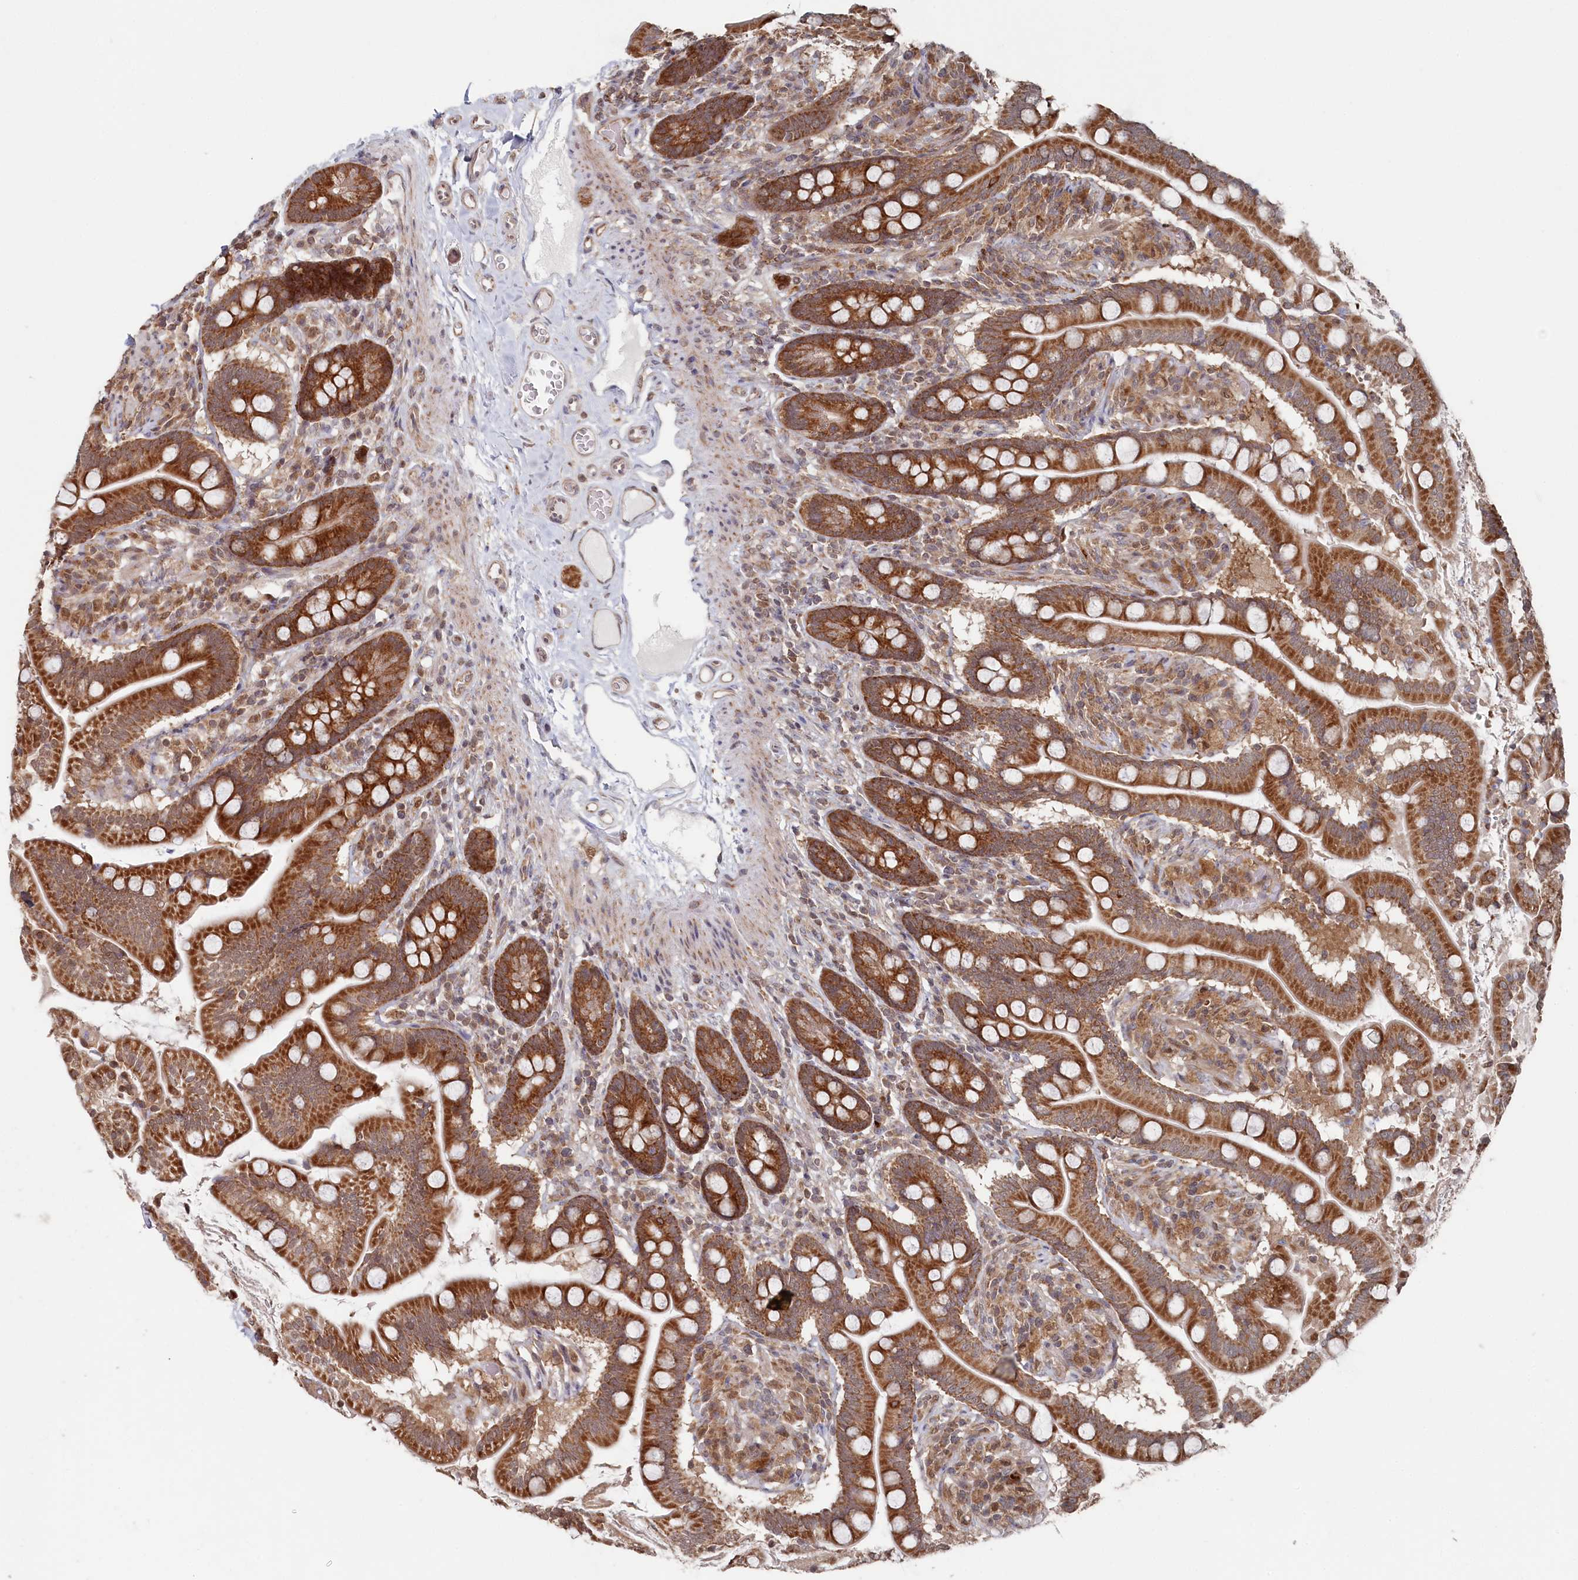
{"staining": {"intensity": "strong", "quantity": ">75%", "location": "cytoplasmic/membranous"}, "tissue": "small intestine", "cell_type": "Glandular cells", "image_type": "normal", "snomed": [{"axis": "morphology", "description": "Normal tissue, NOS"}, {"axis": "topography", "description": "Small intestine"}], "caption": "Glandular cells exhibit strong cytoplasmic/membranous expression in approximately >75% of cells in normal small intestine. The staining is performed using DAB (3,3'-diaminobenzidine) brown chromogen to label protein expression. The nuclei are counter-stained blue using hematoxylin.", "gene": "WAPL", "patient": {"sex": "female", "age": 64}}